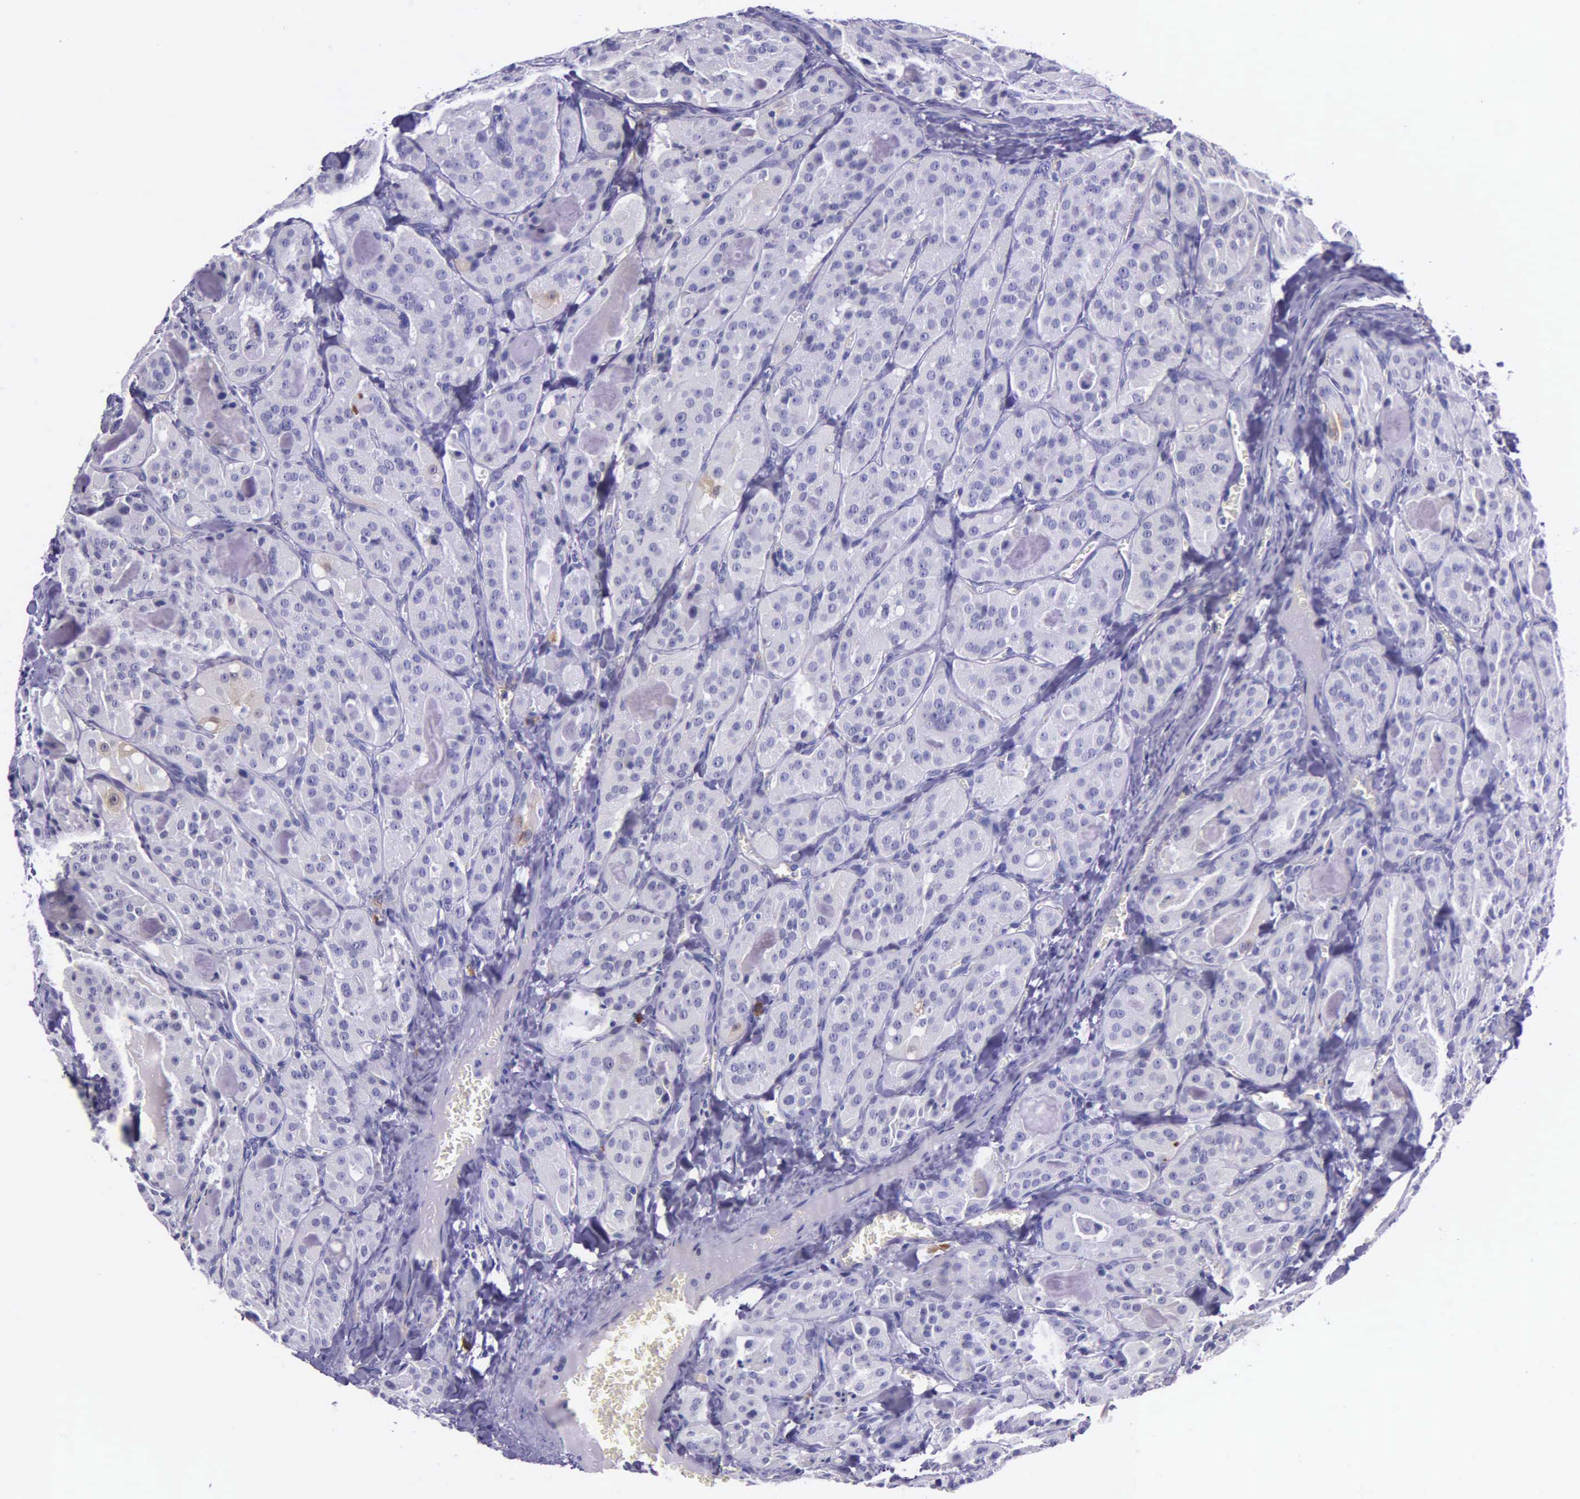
{"staining": {"intensity": "negative", "quantity": "none", "location": "none"}, "tissue": "thyroid cancer", "cell_type": "Tumor cells", "image_type": "cancer", "snomed": [{"axis": "morphology", "description": "Carcinoma, NOS"}, {"axis": "topography", "description": "Thyroid gland"}], "caption": "Thyroid cancer stained for a protein using immunohistochemistry demonstrates no expression tumor cells.", "gene": "AHNAK2", "patient": {"sex": "male", "age": 76}}